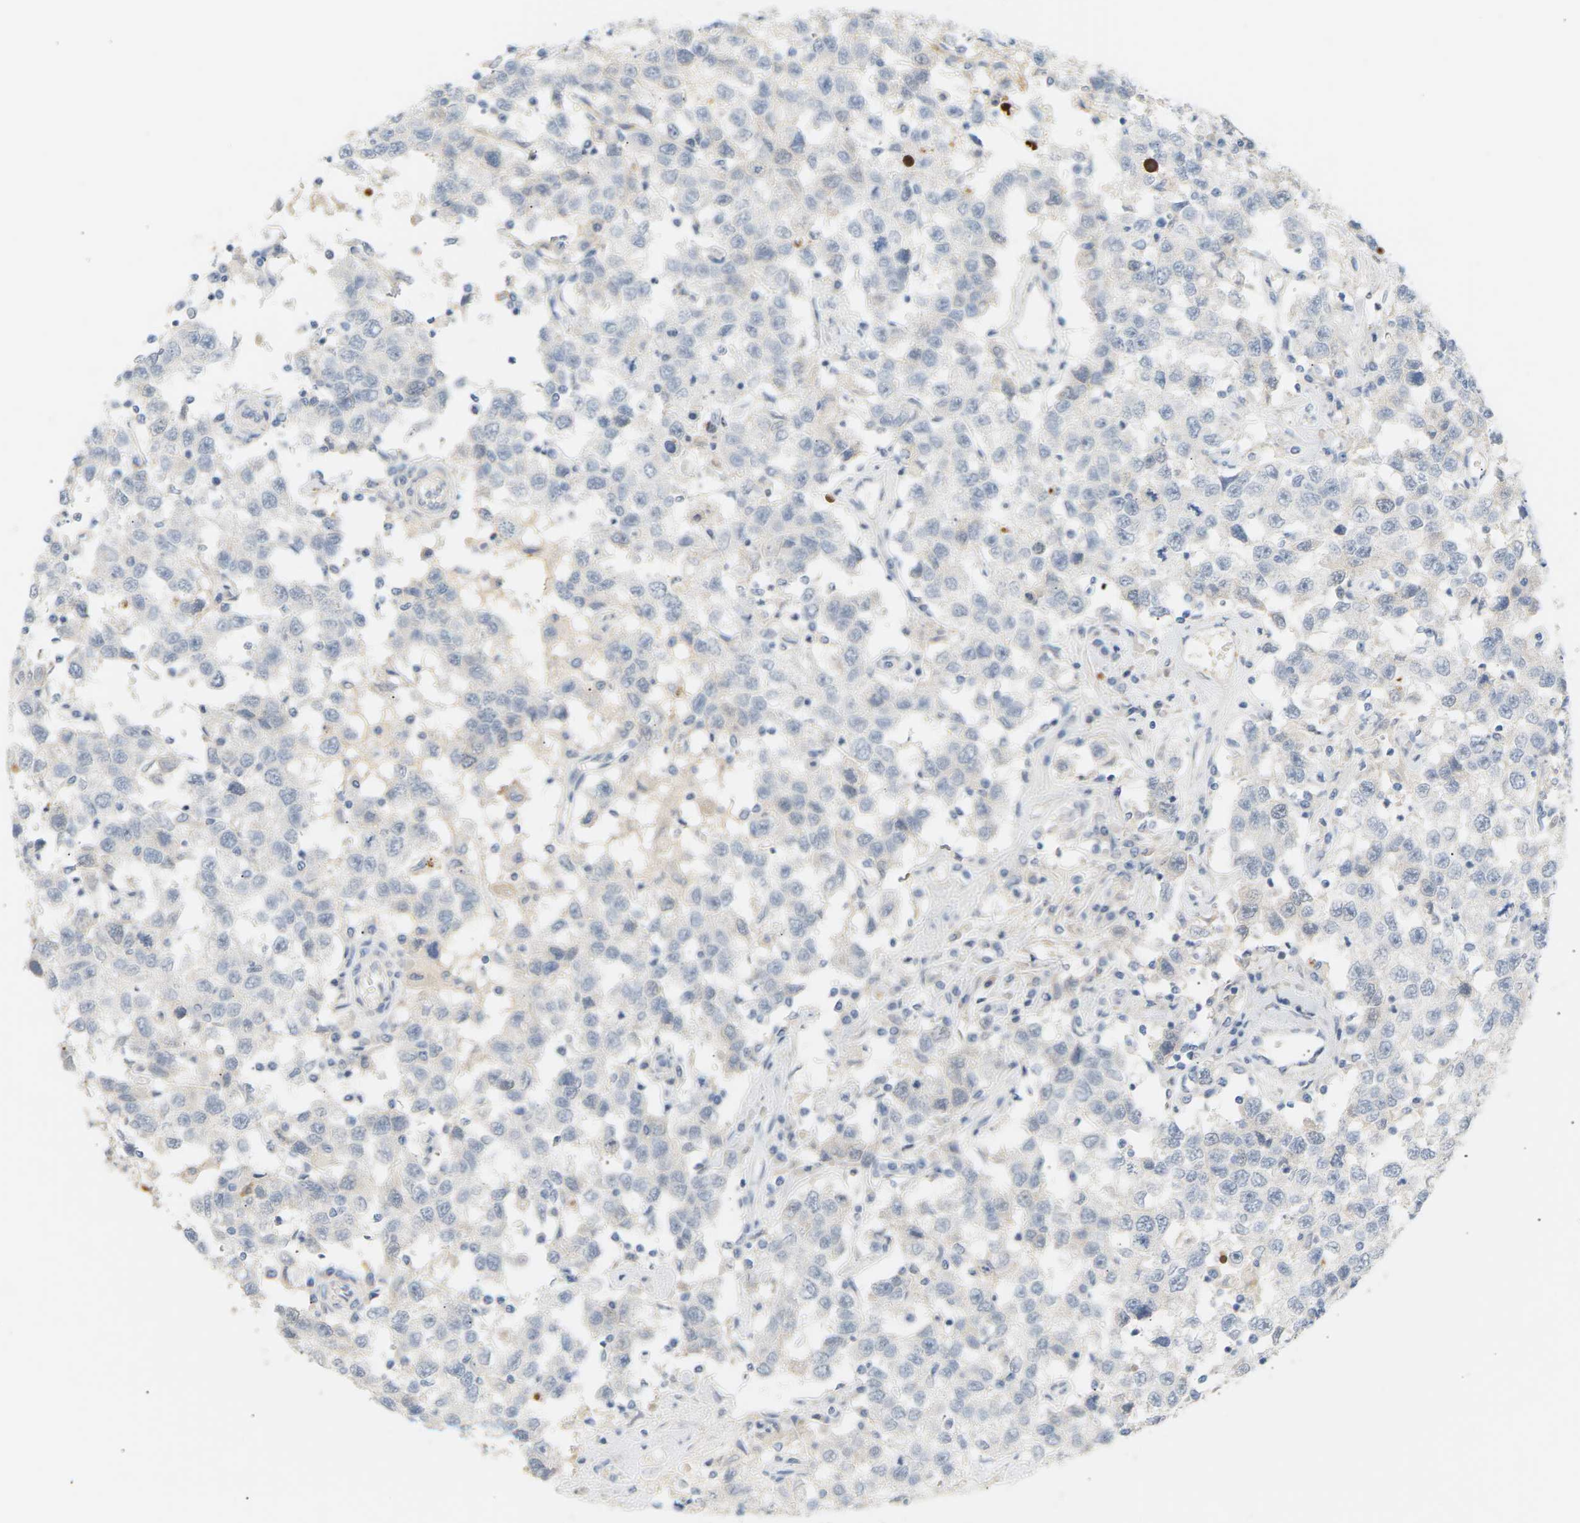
{"staining": {"intensity": "negative", "quantity": "none", "location": "none"}, "tissue": "testis cancer", "cell_type": "Tumor cells", "image_type": "cancer", "snomed": [{"axis": "morphology", "description": "Seminoma, NOS"}, {"axis": "topography", "description": "Testis"}], "caption": "Tumor cells are negative for brown protein staining in testis cancer (seminoma).", "gene": "CLU", "patient": {"sex": "male", "age": 41}}